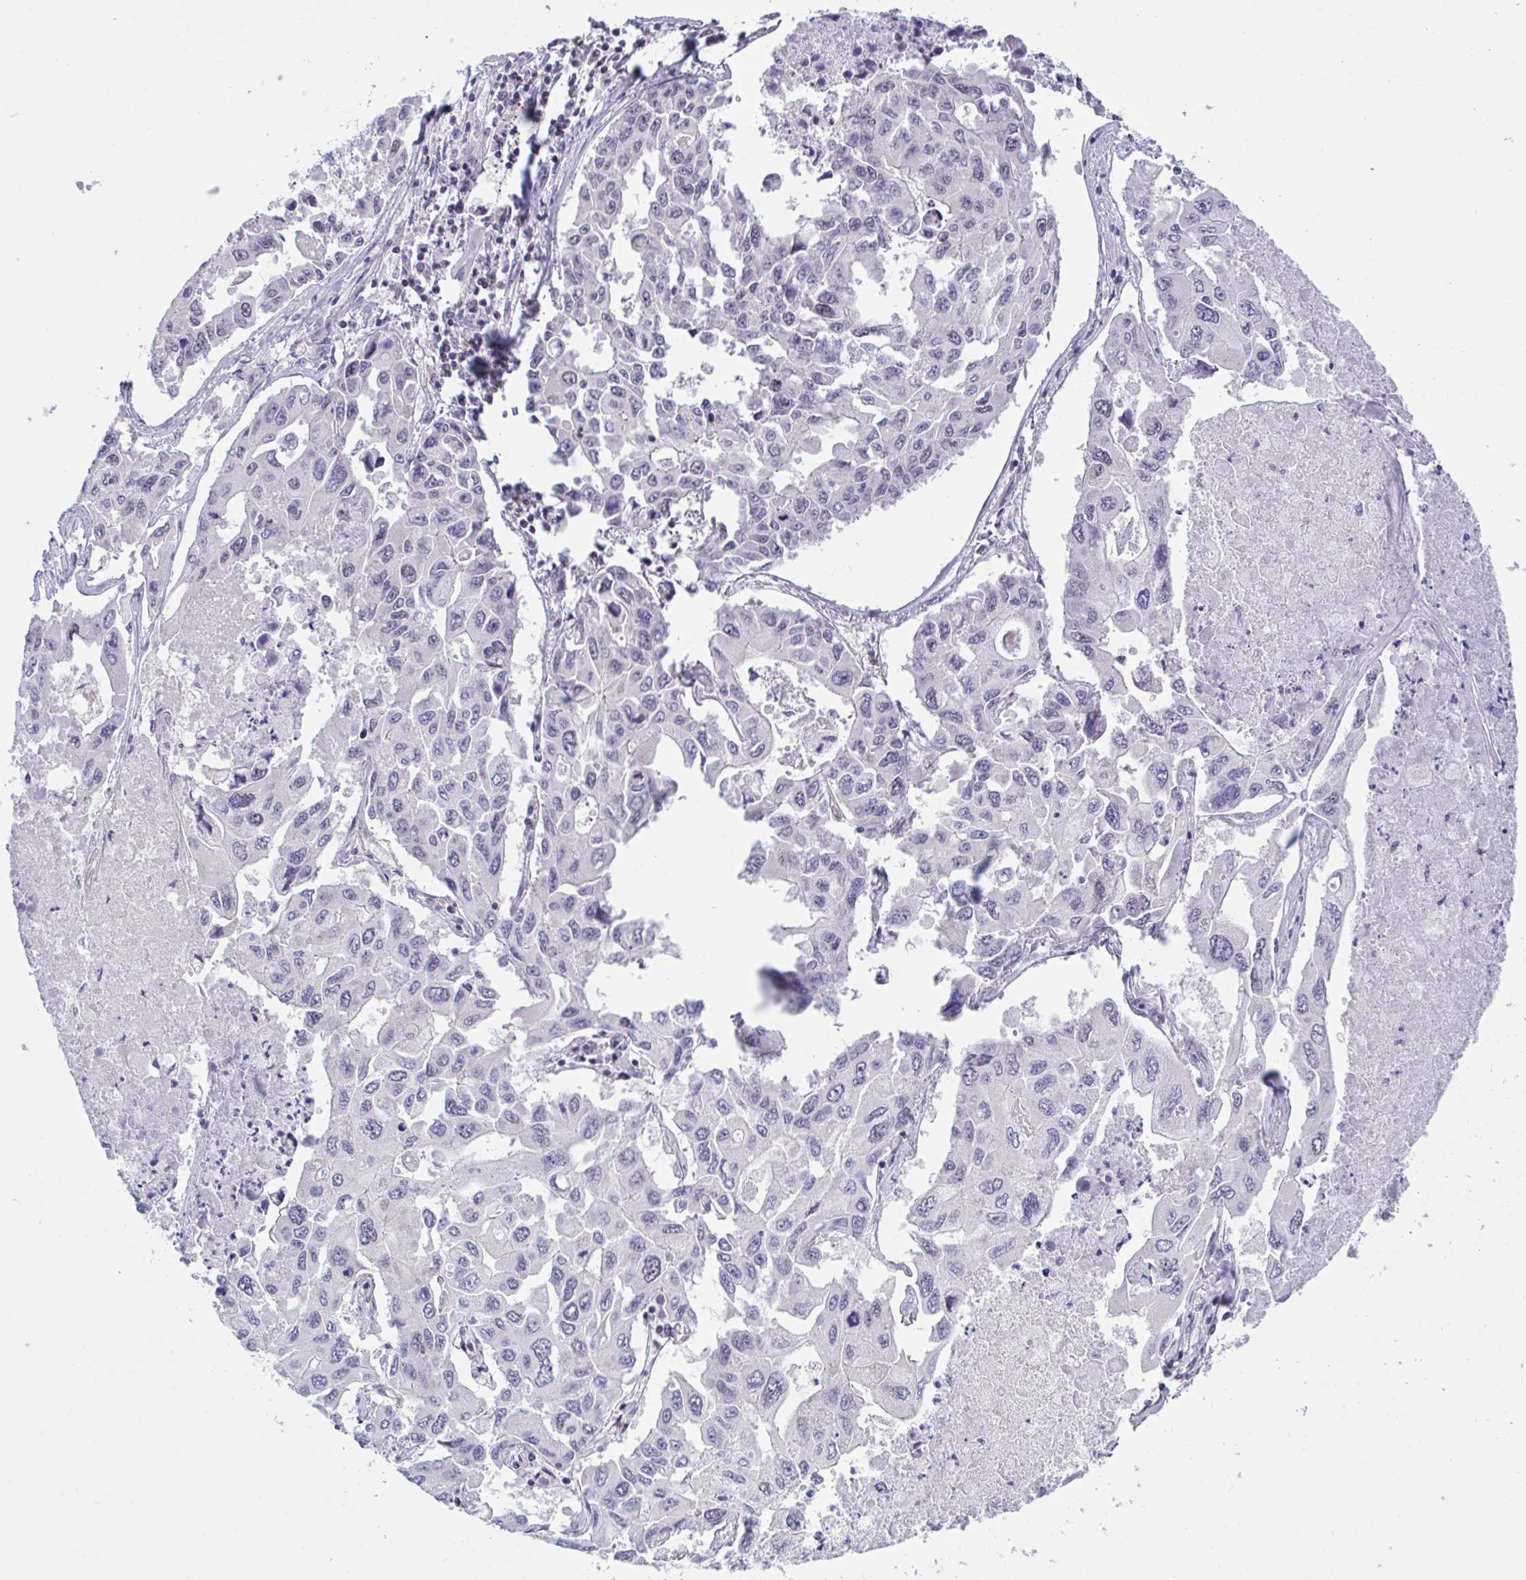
{"staining": {"intensity": "negative", "quantity": "none", "location": "none"}, "tissue": "lung cancer", "cell_type": "Tumor cells", "image_type": "cancer", "snomed": [{"axis": "morphology", "description": "Adenocarcinoma, NOS"}, {"axis": "topography", "description": "Lung"}], "caption": "DAB immunohistochemical staining of lung cancer reveals no significant positivity in tumor cells.", "gene": "SNX11", "patient": {"sex": "male", "age": 64}}